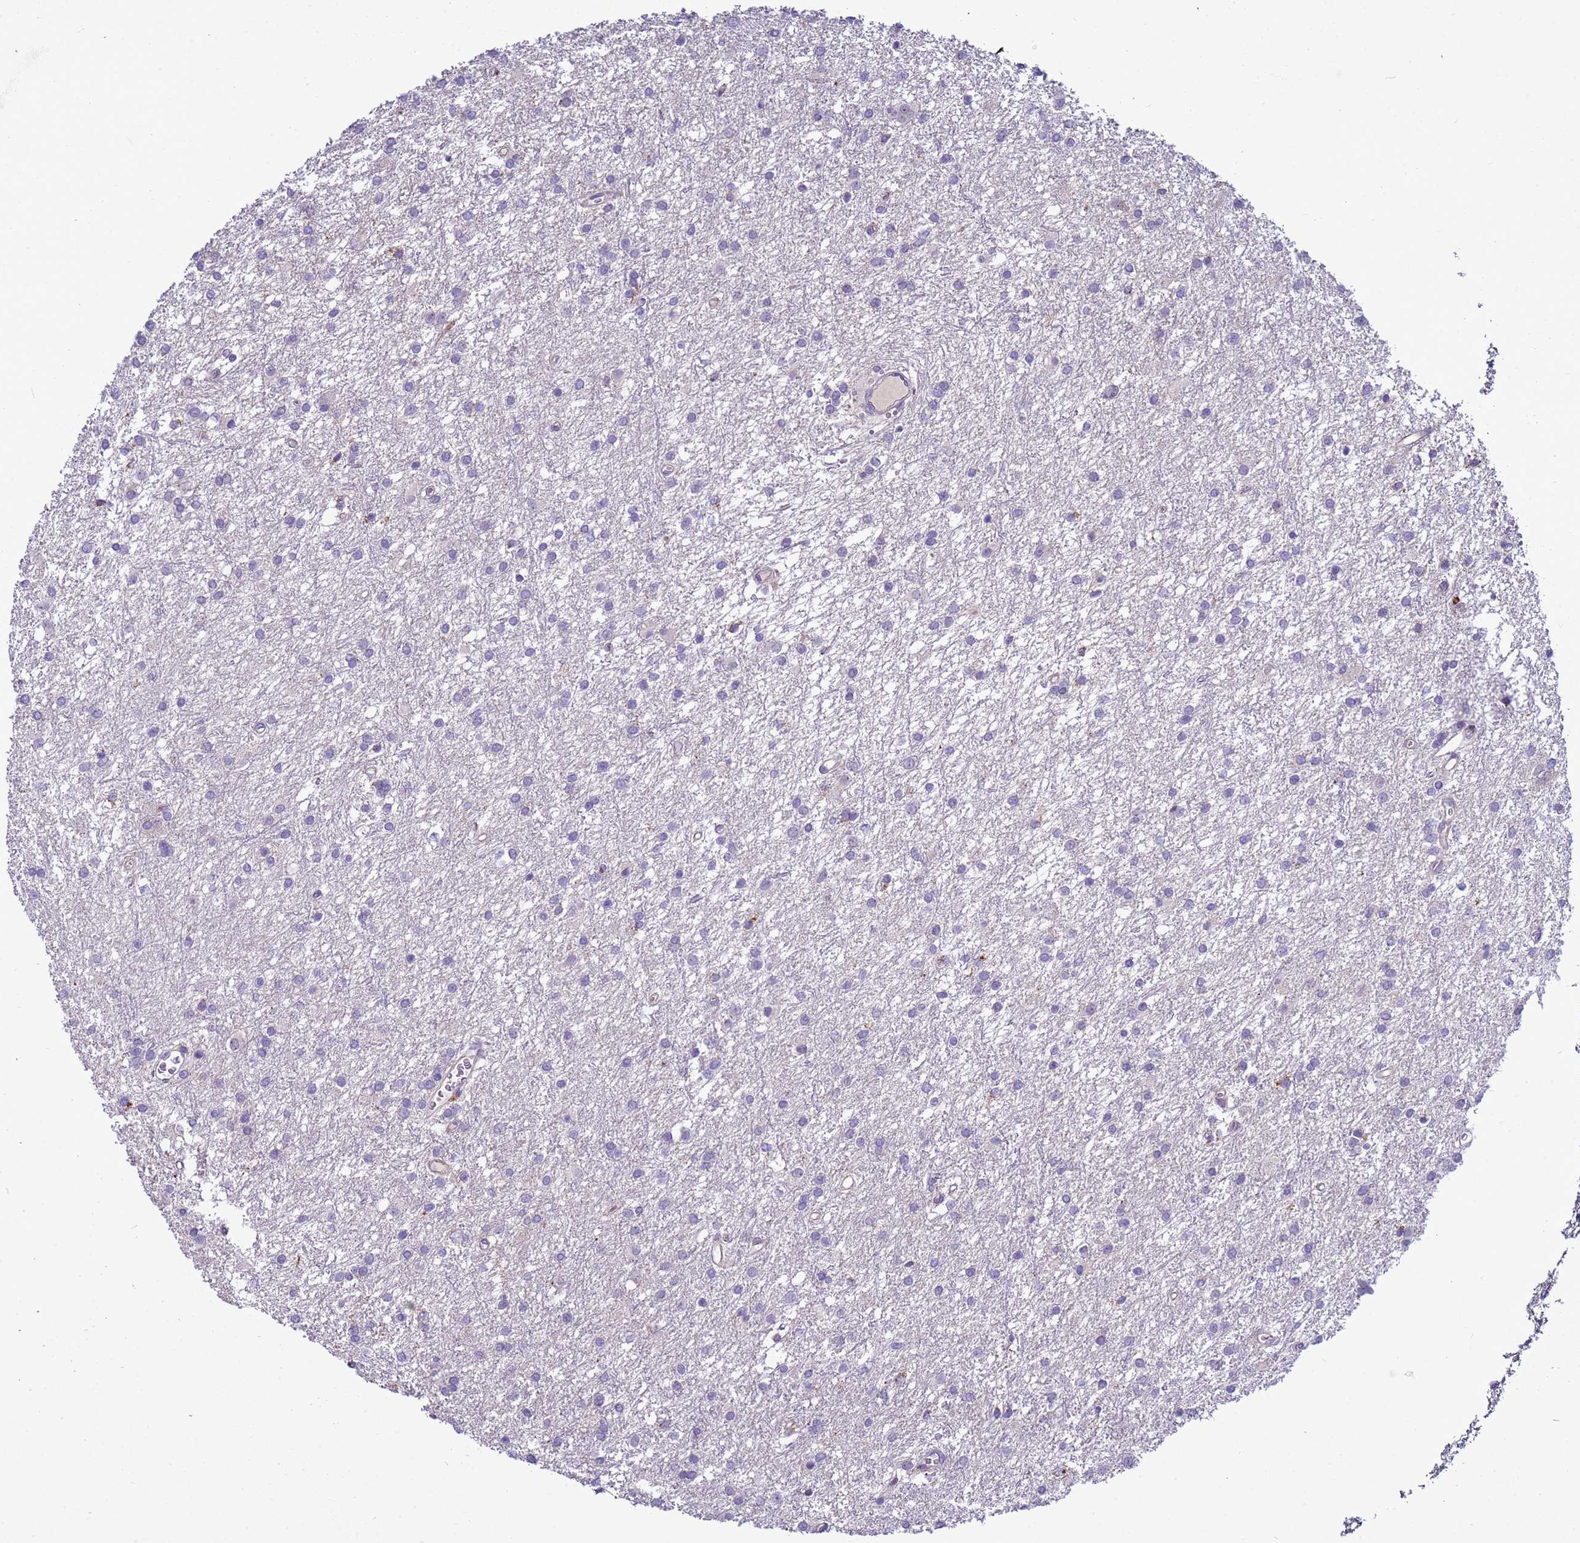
{"staining": {"intensity": "negative", "quantity": "none", "location": "none"}, "tissue": "glioma", "cell_type": "Tumor cells", "image_type": "cancer", "snomed": [{"axis": "morphology", "description": "Glioma, malignant, High grade"}, {"axis": "topography", "description": "Brain"}], "caption": "High magnification brightfield microscopy of glioma stained with DAB (brown) and counterstained with hematoxylin (blue): tumor cells show no significant expression. The staining was performed using DAB to visualize the protein expression in brown, while the nuclei were stained in blue with hematoxylin (Magnification: 20x).", "gene": "NAT2", "patient": {"sex": "female", "age": 50}}